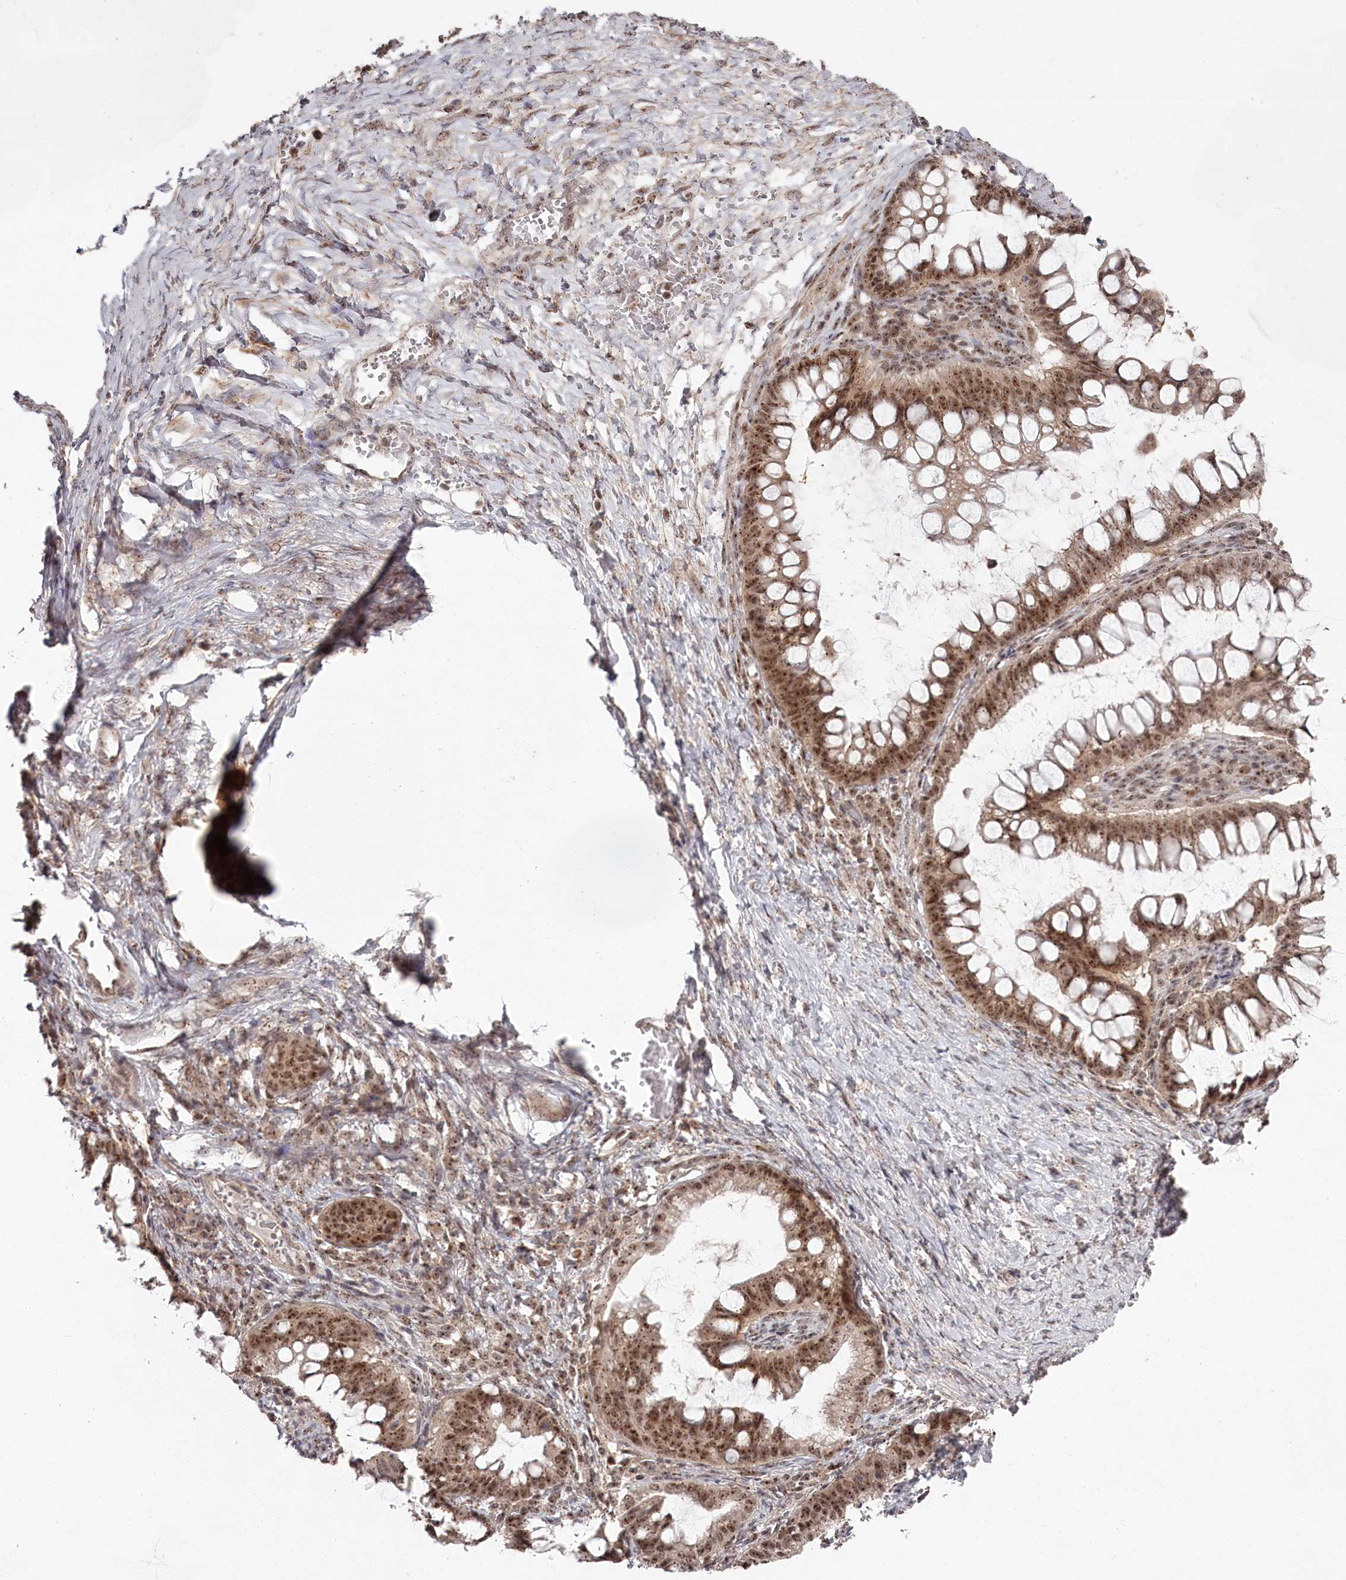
{"staining": {"intensity": "moderate", "quantity": ">75%", "location": "cytoplasmic/membranous,nuclear"}, "tissue": "ovarian cancer", "cell_type": "Tumor cells", "image_type": "cancer", "snomed": [{"axis": "morphology", "description": "Cystadenocarcinoma, mucinous, NOS"}, {"axis": "topography", "description": "Ovary"}], "caption": "DAB immunohistochemical staining of ovarian mucinous cystadenocarcinoma demonstrates moderate cytoplasmic/membranous and nuclear protein expression in approximately >75% of tumor cells.", "gene": "EXOSC1", "patient": {"sex": "female", "age": 73}}